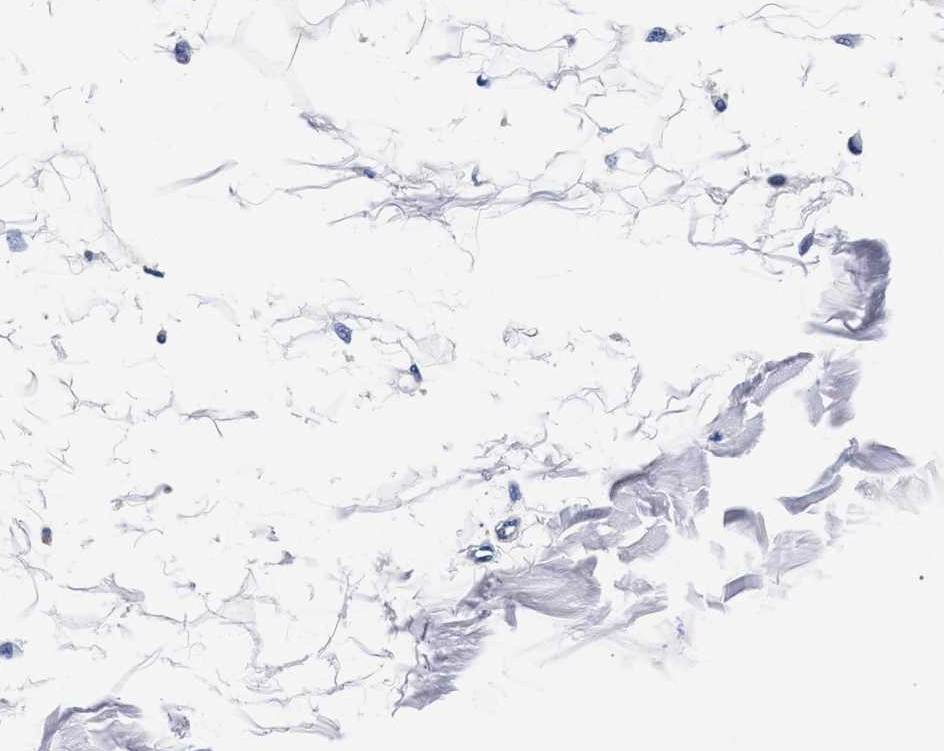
{"staining": {"intensity": "negative", "quantity": "none", "location": "none"}, "tissue": "adipose tissue", "cell_type": "Adipocytes", "image_type": "normal", "snomed": [{"axis": "morphology", "description": "Squamous cell carcinoma, NOS"}, {"axis": "topography", "description": "Skin"}], "caption": "An immunohistochemistry histopathology image of normal adipose tissue is shown. There is no staining in adipocytes of adipose tissue. Nuclei are stained in blue.", "gene": "RAB3B", "patient": {"sex": "male", "age": 83}}